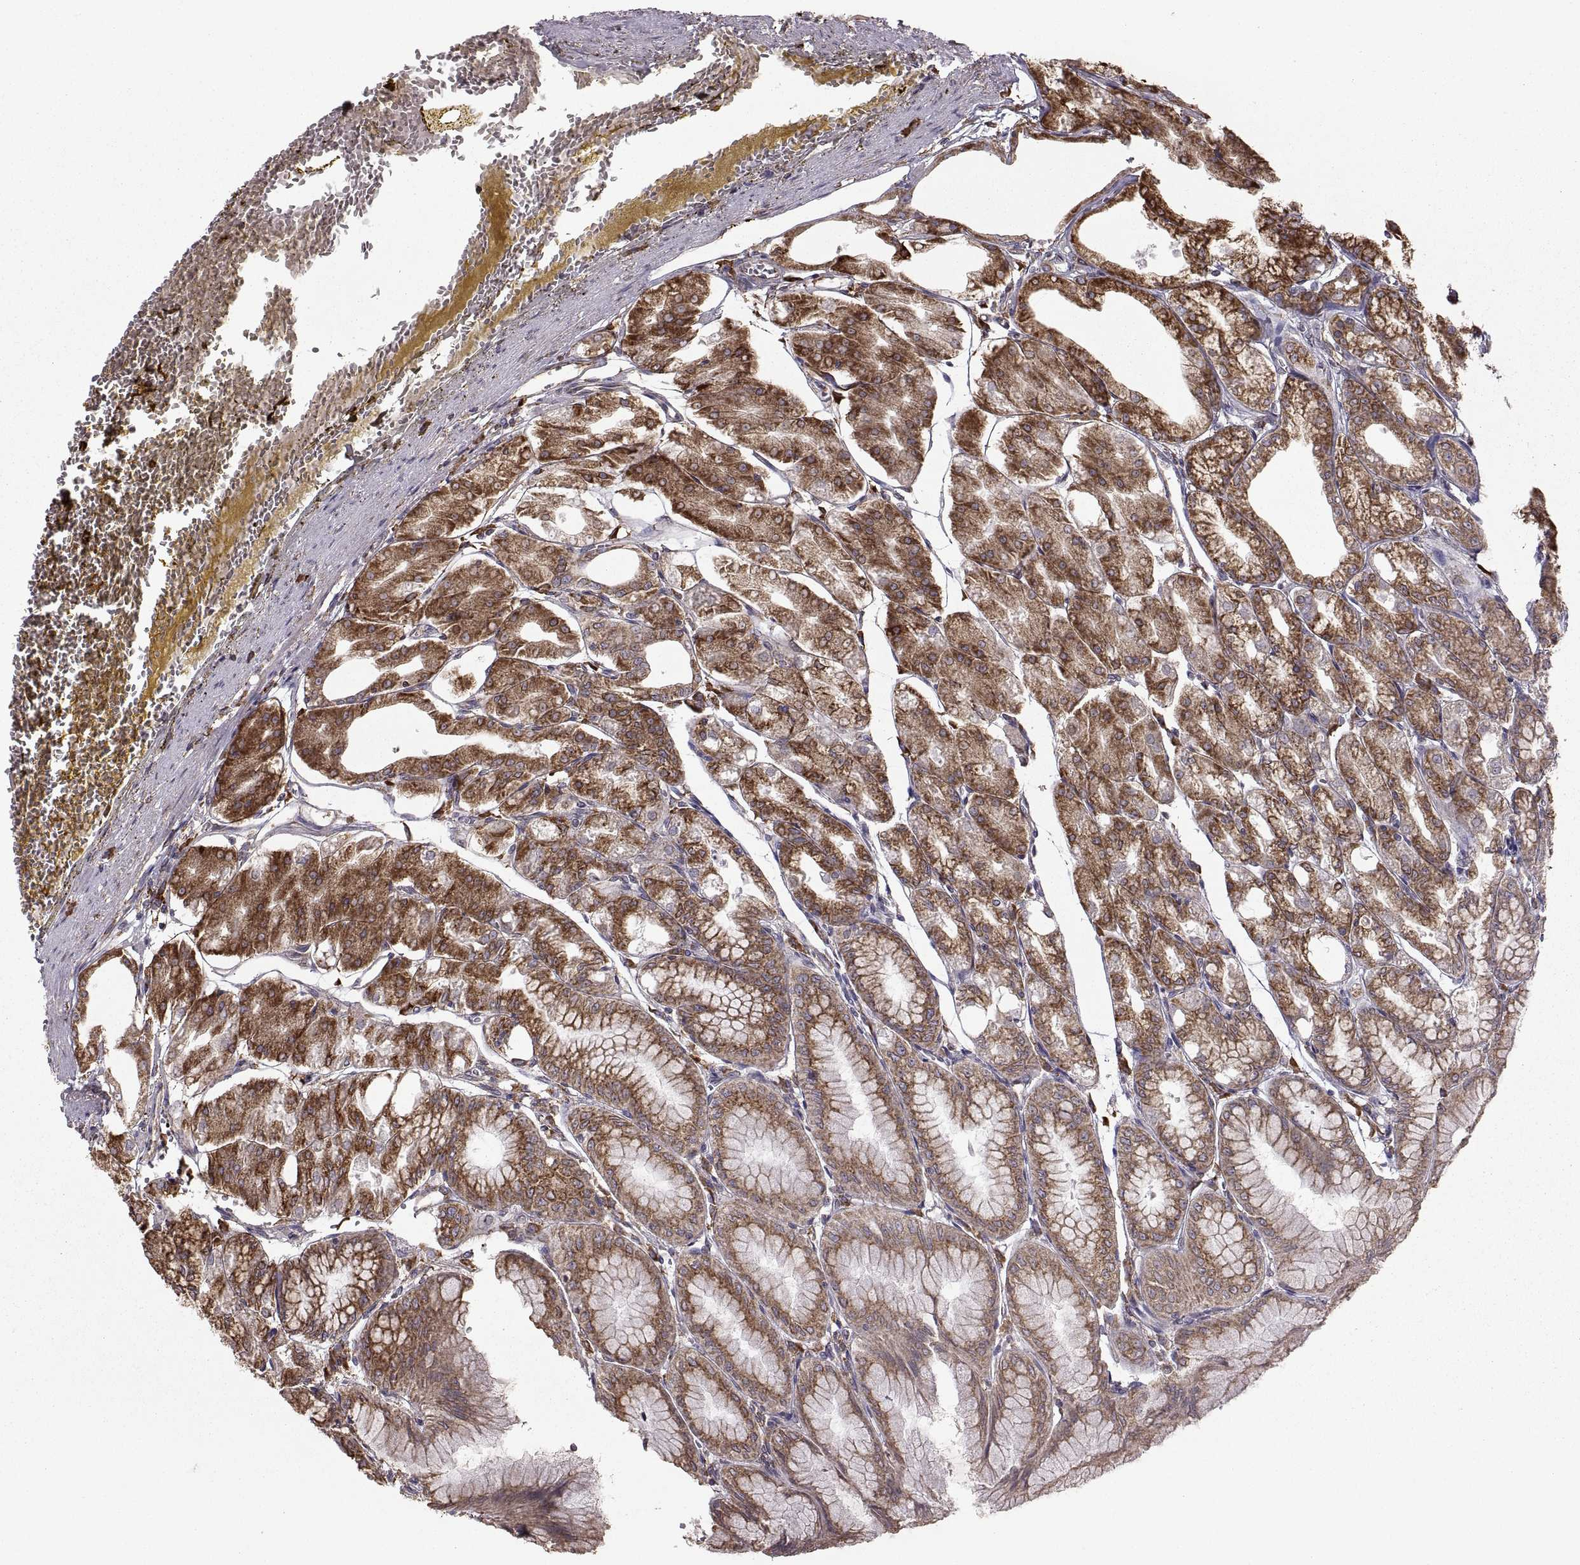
{"staining": {"intensity": "moderate", "quantity": "25%-75%", "location": "cytoplasmic/membranous"}, "tissue": "stomach", "cell_type": "Glandular cells", "image_type": "normal", "snomed": [{"axis": "morphology", "description": "Normal tissue, NOS"}, {"axis": "topography", "description": "Stomach, lower"}], "caption": "An immunohistochemistry micrograph of normal tissue is shown. Protein staining in brown labels moderate cytoplasmic/membranous positivity in stomach within glandular cells.", "gene": "PDIA3", "patient": {"sex": "male", "age": 71}}